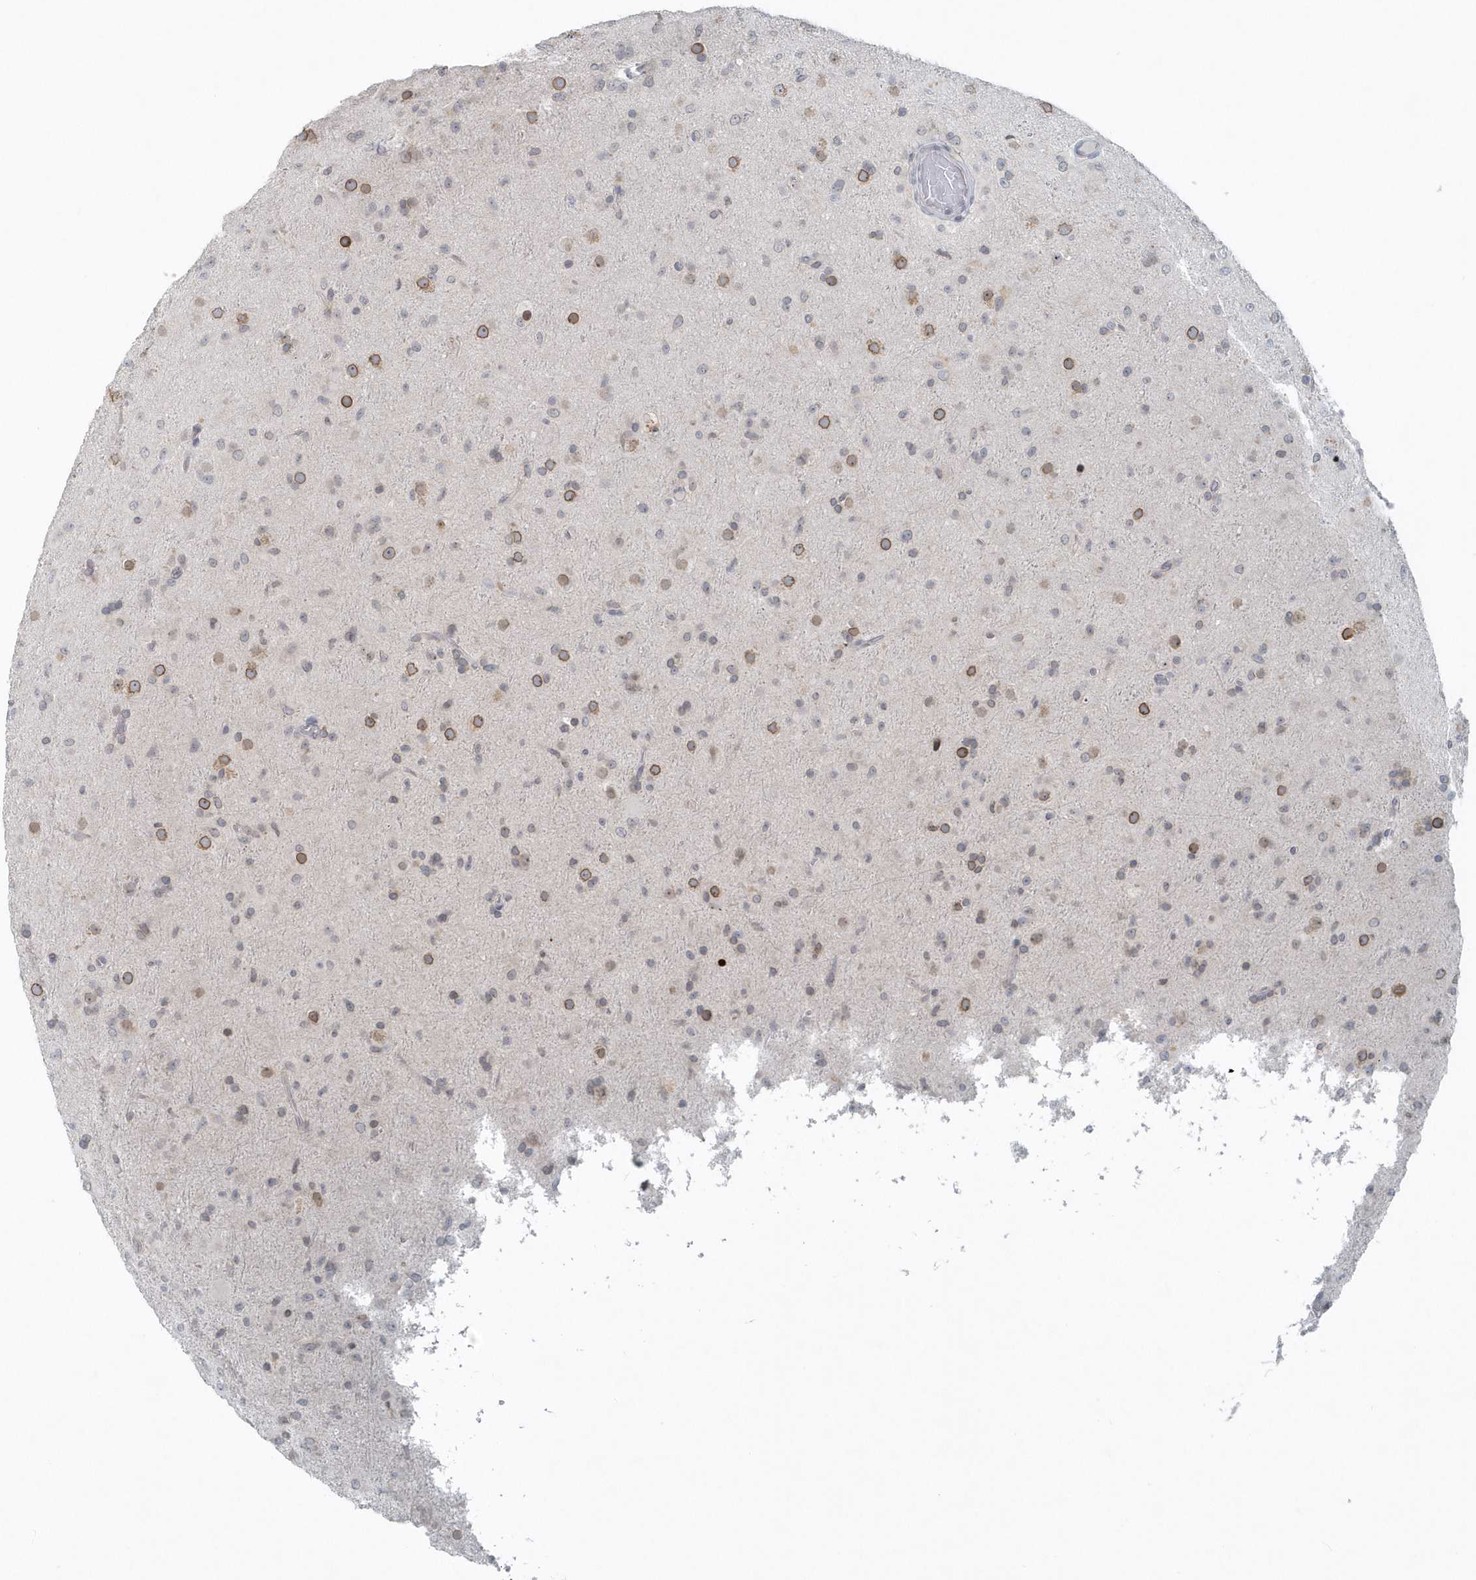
{"staining": {"intensity": "moderate", "quantity": "25%-75%", "location": "cytoplasmic/membranous,nuclear"}, "tissue": "glioma", "cell_type": "Tumor cells", "image_type": "cancer", "snomed": [{"axis": "morphology", "description": "Glioma, malignant, Low grade"}, {"axis": "topography", "description": "Brain"}], "caption": "Malignant low-grade glioma stained with a protein marker exhibits moderate staining in tumor cells.", "gene": "NUP54", "patient": {"sex": "male", "age": 65}}